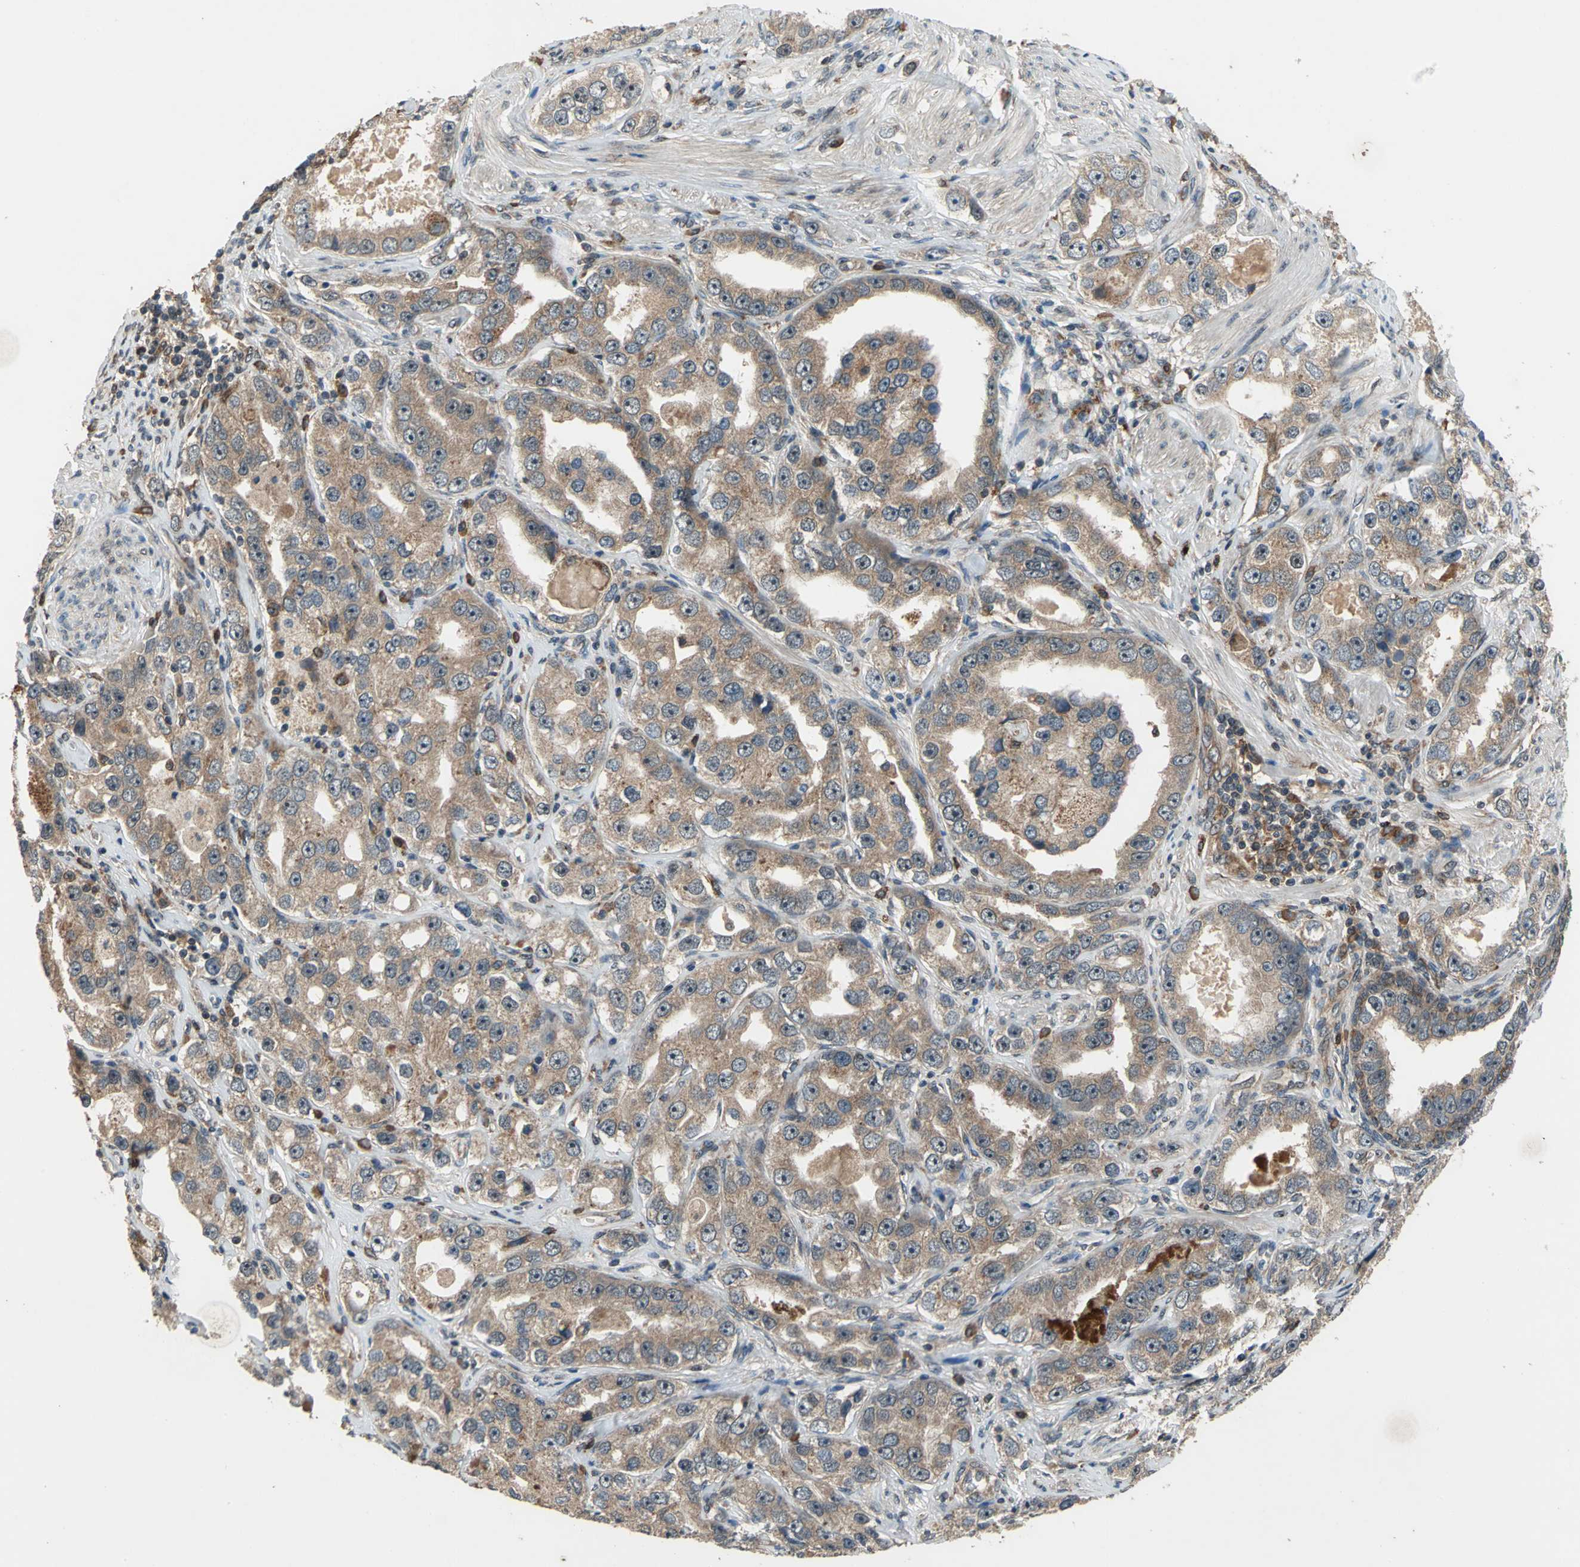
{"staining": {"intensity": "moderate", "quantity": ">75%", "location": "cytoplasmic/membranous"}, "tissue": "prostate cancer", "cell_type": "Tumor cells", "image_type": "cancer", "snomed": [{"axis": "morphology", "description": "Adenocarcinoma, High grade"}, {"axis": "topography", "description": "Prostate"}], "caption": "This is a photomicrograph of immunohistochemistry (IHC) staining of prostate cancer, which shows moderate staining in the cytoplasmic/membranous of tumor cells.", "gene": "NFKBIE", "patient": {"sex": "male", "age": 63}}